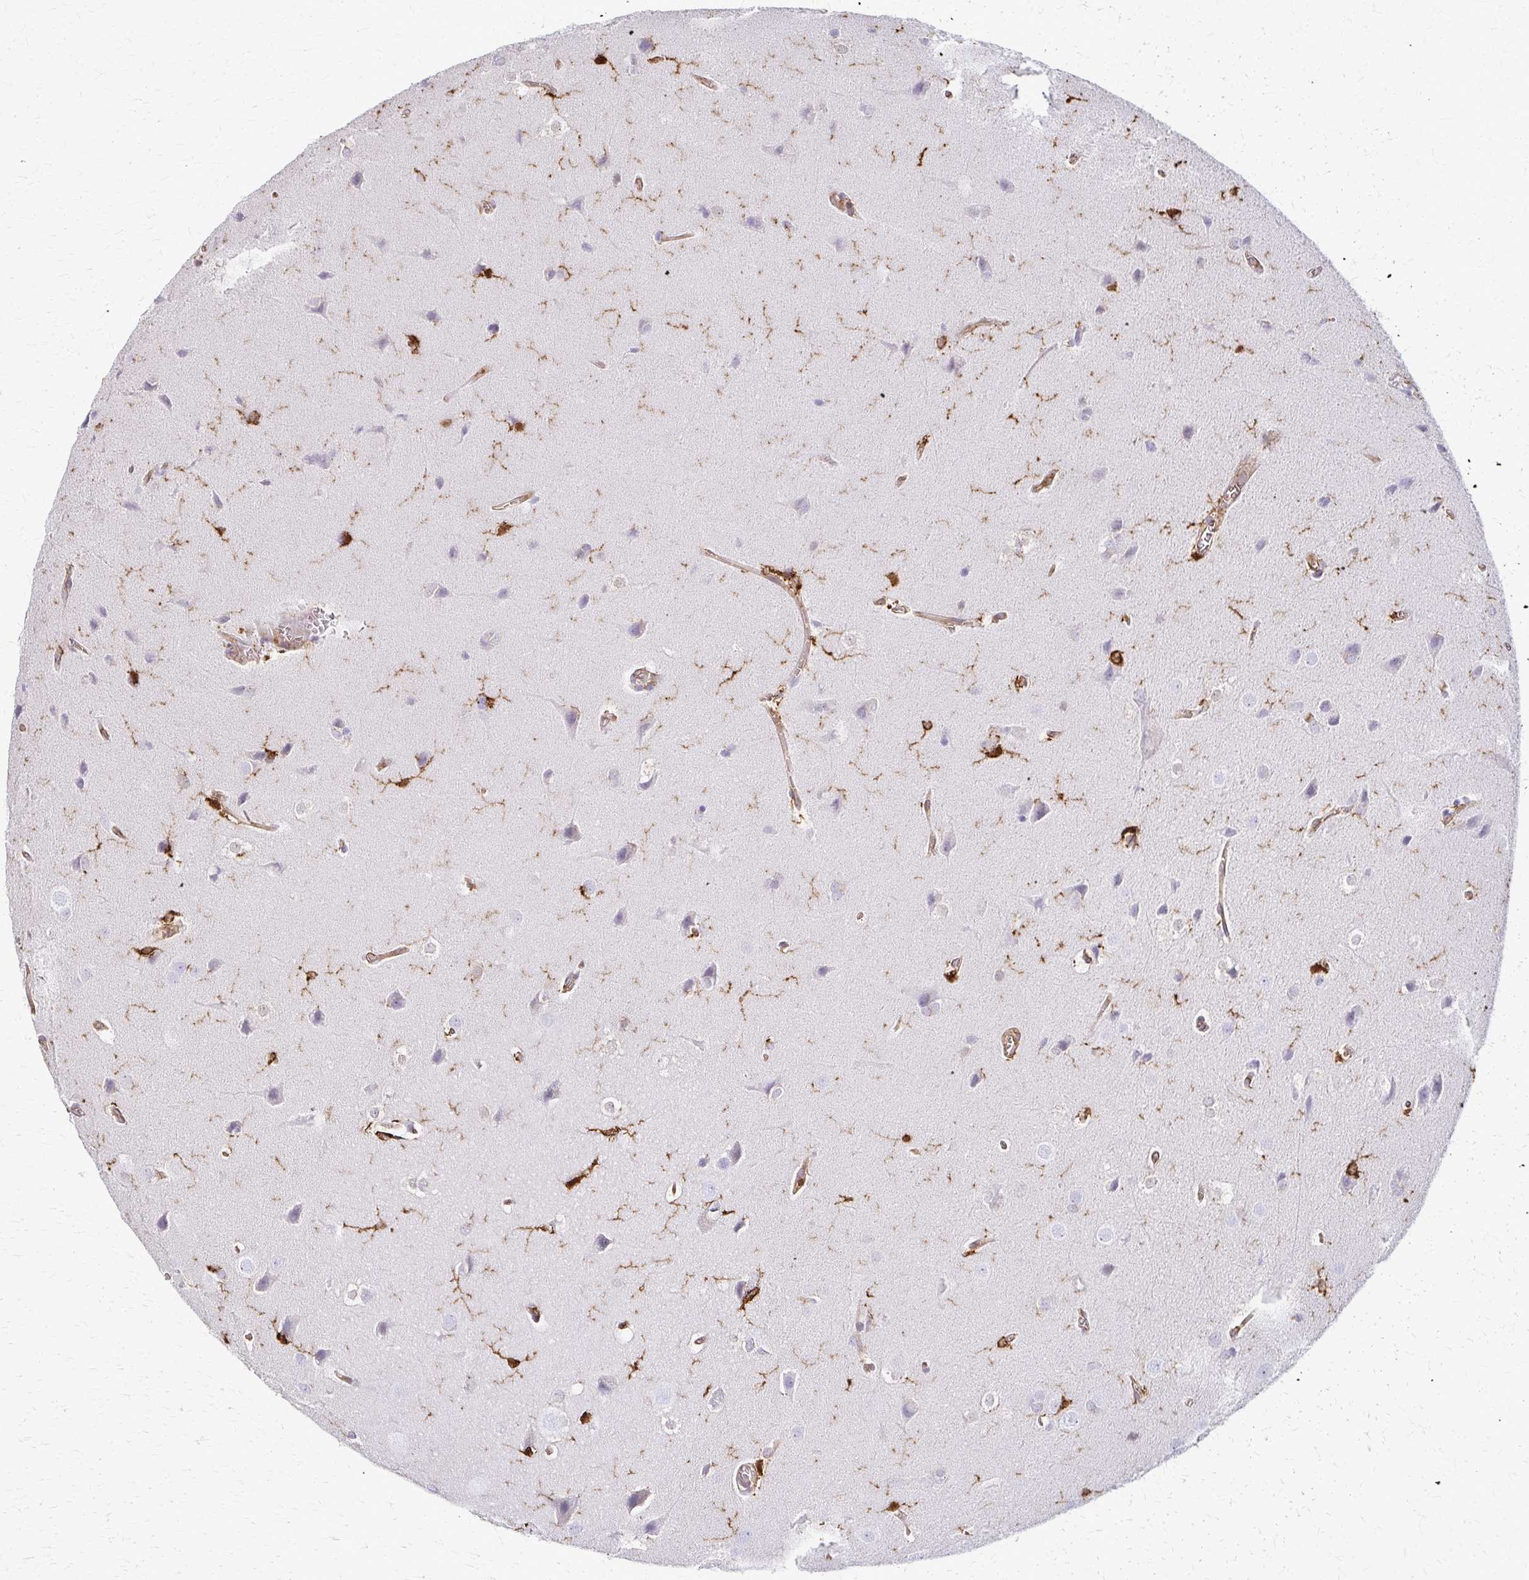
{"staining": {"intensity": "negative", "quantity": "none", "location": "none"}, "tissue": "glioma", "cell_type": "Tumor cells", "image_type": "cancer", "snomed": [{"axis": "morphology", "description": "Glioma, malignant, Low grade"}, {"axis": "topography", "description": "Brain"}], "caption": "High power microscopy micrograph of an immunohistochemistry image of glioma, revealing no significant expression in tumor cells.", "gene": "WASF2", "patient": {"sex": "female", "age": 34}}